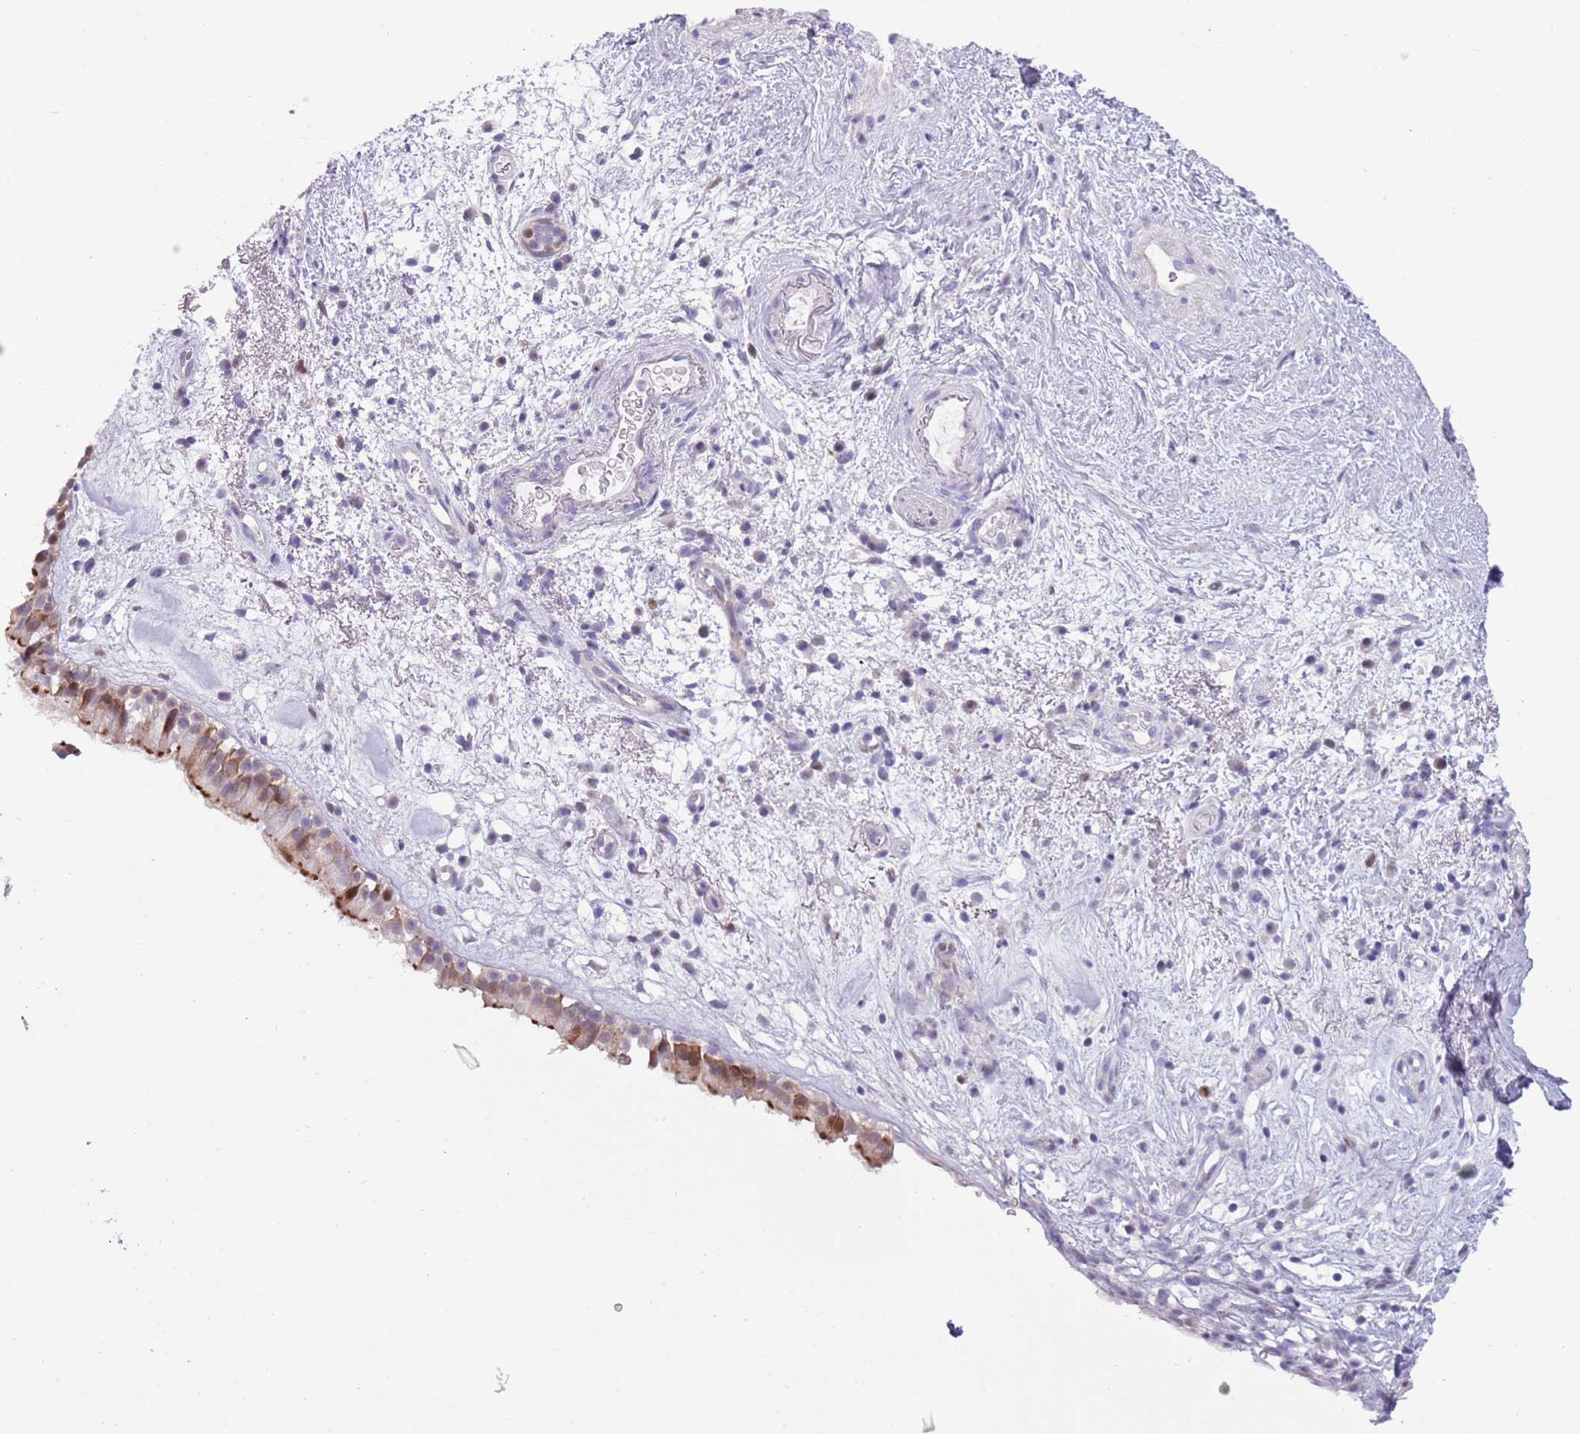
{"staining": {"intensity": "moderate", "quantity": "<25%", "location": "cytoplasmic/membranous"}, "tissue": "nasopharynx", "cell_type": "Respiratory epithelial cells", "image_type": "normal", "snomed": [{"axis": "morphology", "description": "Normal tissue, NOS"}, {"axis": "morphology", "description": "Squamous cell carcinoma, NOS"}, {"axis": "topography", "description": "Nasopharynx"}, {"axis": "topography", "description": "Head-Neck"}], "caption": "A photomicrograph of human nasopharynx stained for a protein demonstrates moderate cytoplasmic/membranous brown staining in respiratory epithelial cells.", "gene": "NBPF4", "patient": {"sex": "male", "age": 85}}